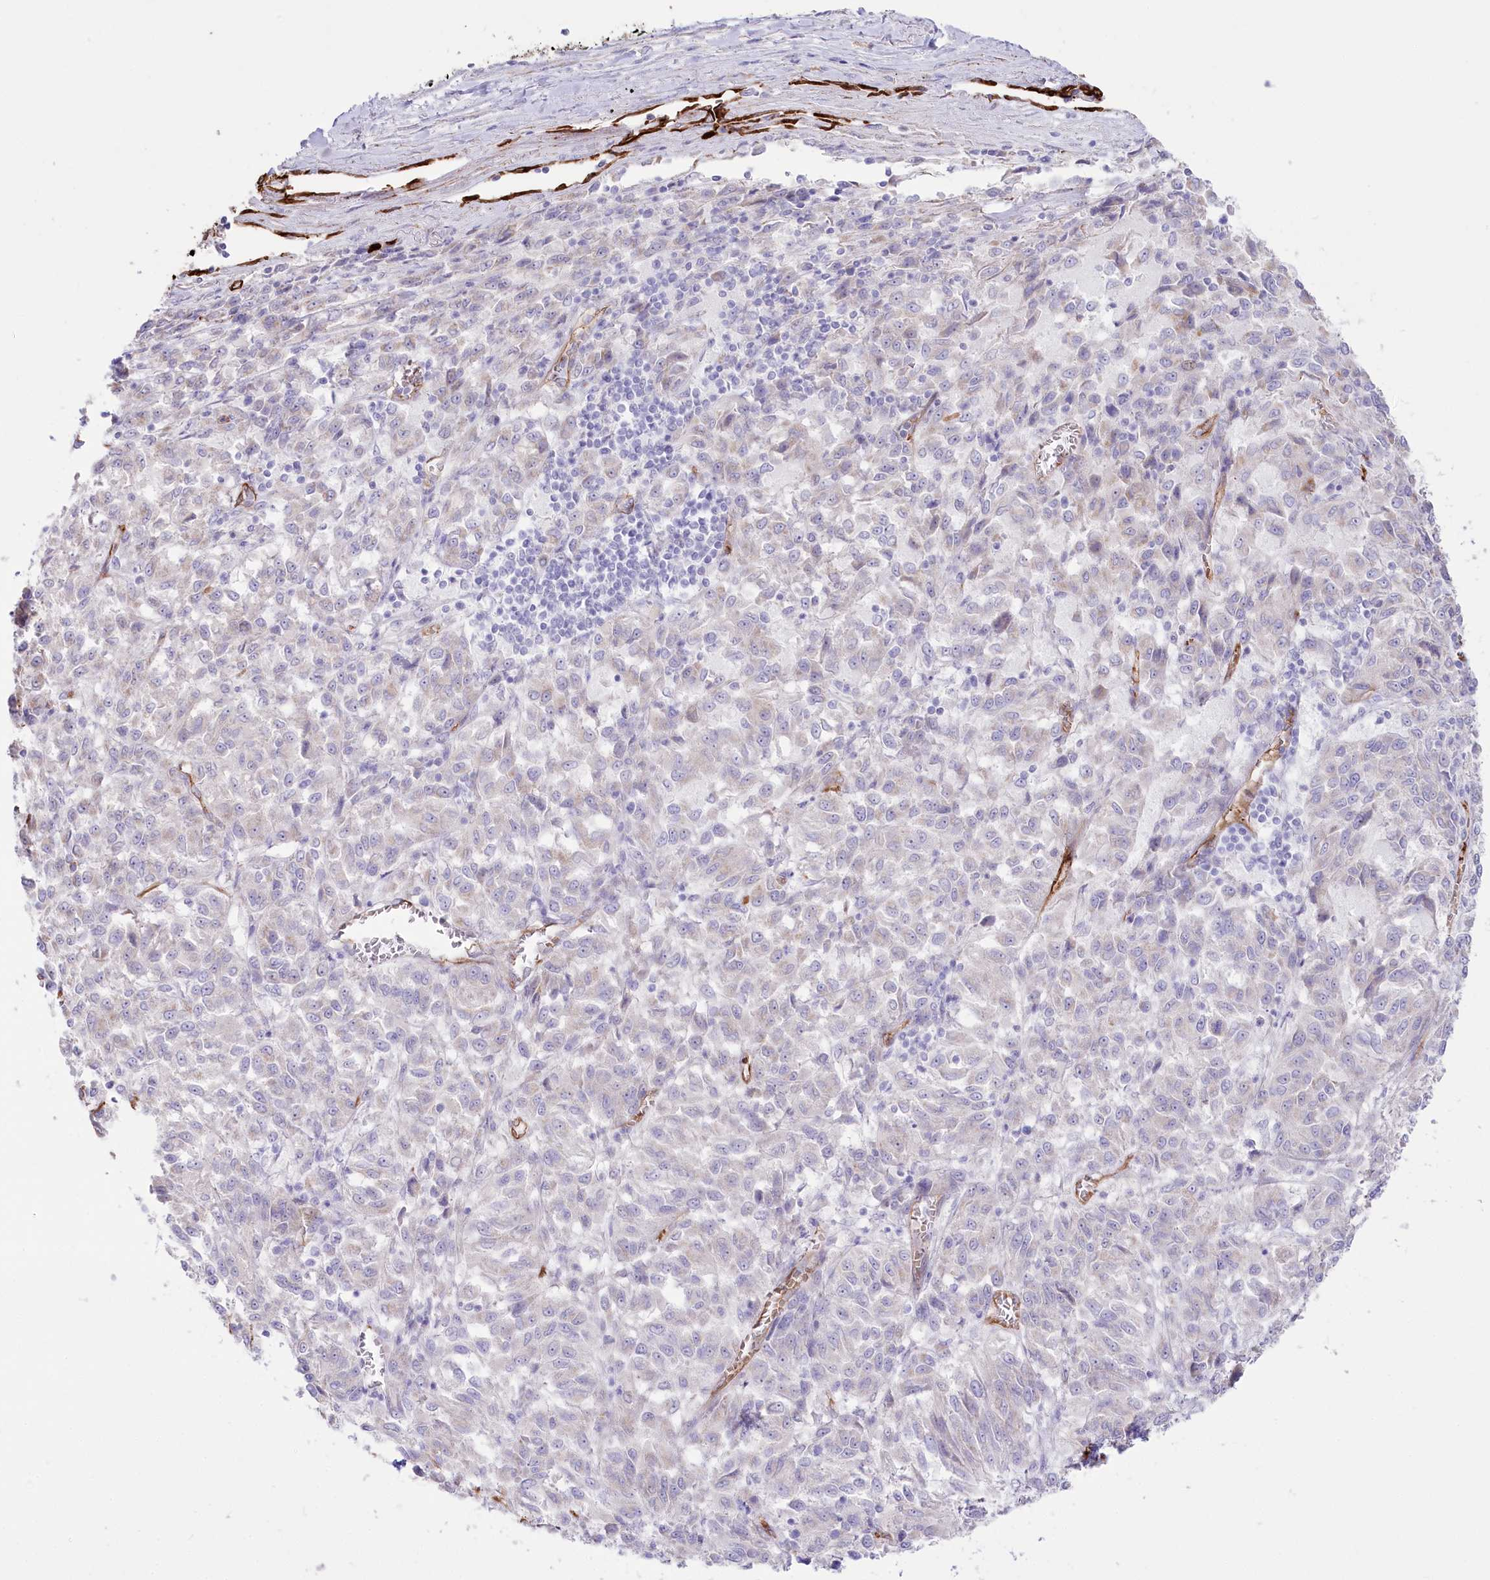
{"staining": {"intensity": "negative", "quantity": "none", "location": "none"}, "tissue": "melanoma", "cell_type": "Tumor cells", "image_type": "cancer", "snomed": [{"axis": "morphology", "description": "Malignant melanoma, Metastatic site"}, {"axis": "topography", "description": "Lung"}], "caption": "A histopathology image of human melanoma is negative for staining in tumor cells.", "gene": "SLC39A10", "patient": {"sex": "male", "age": 64}}